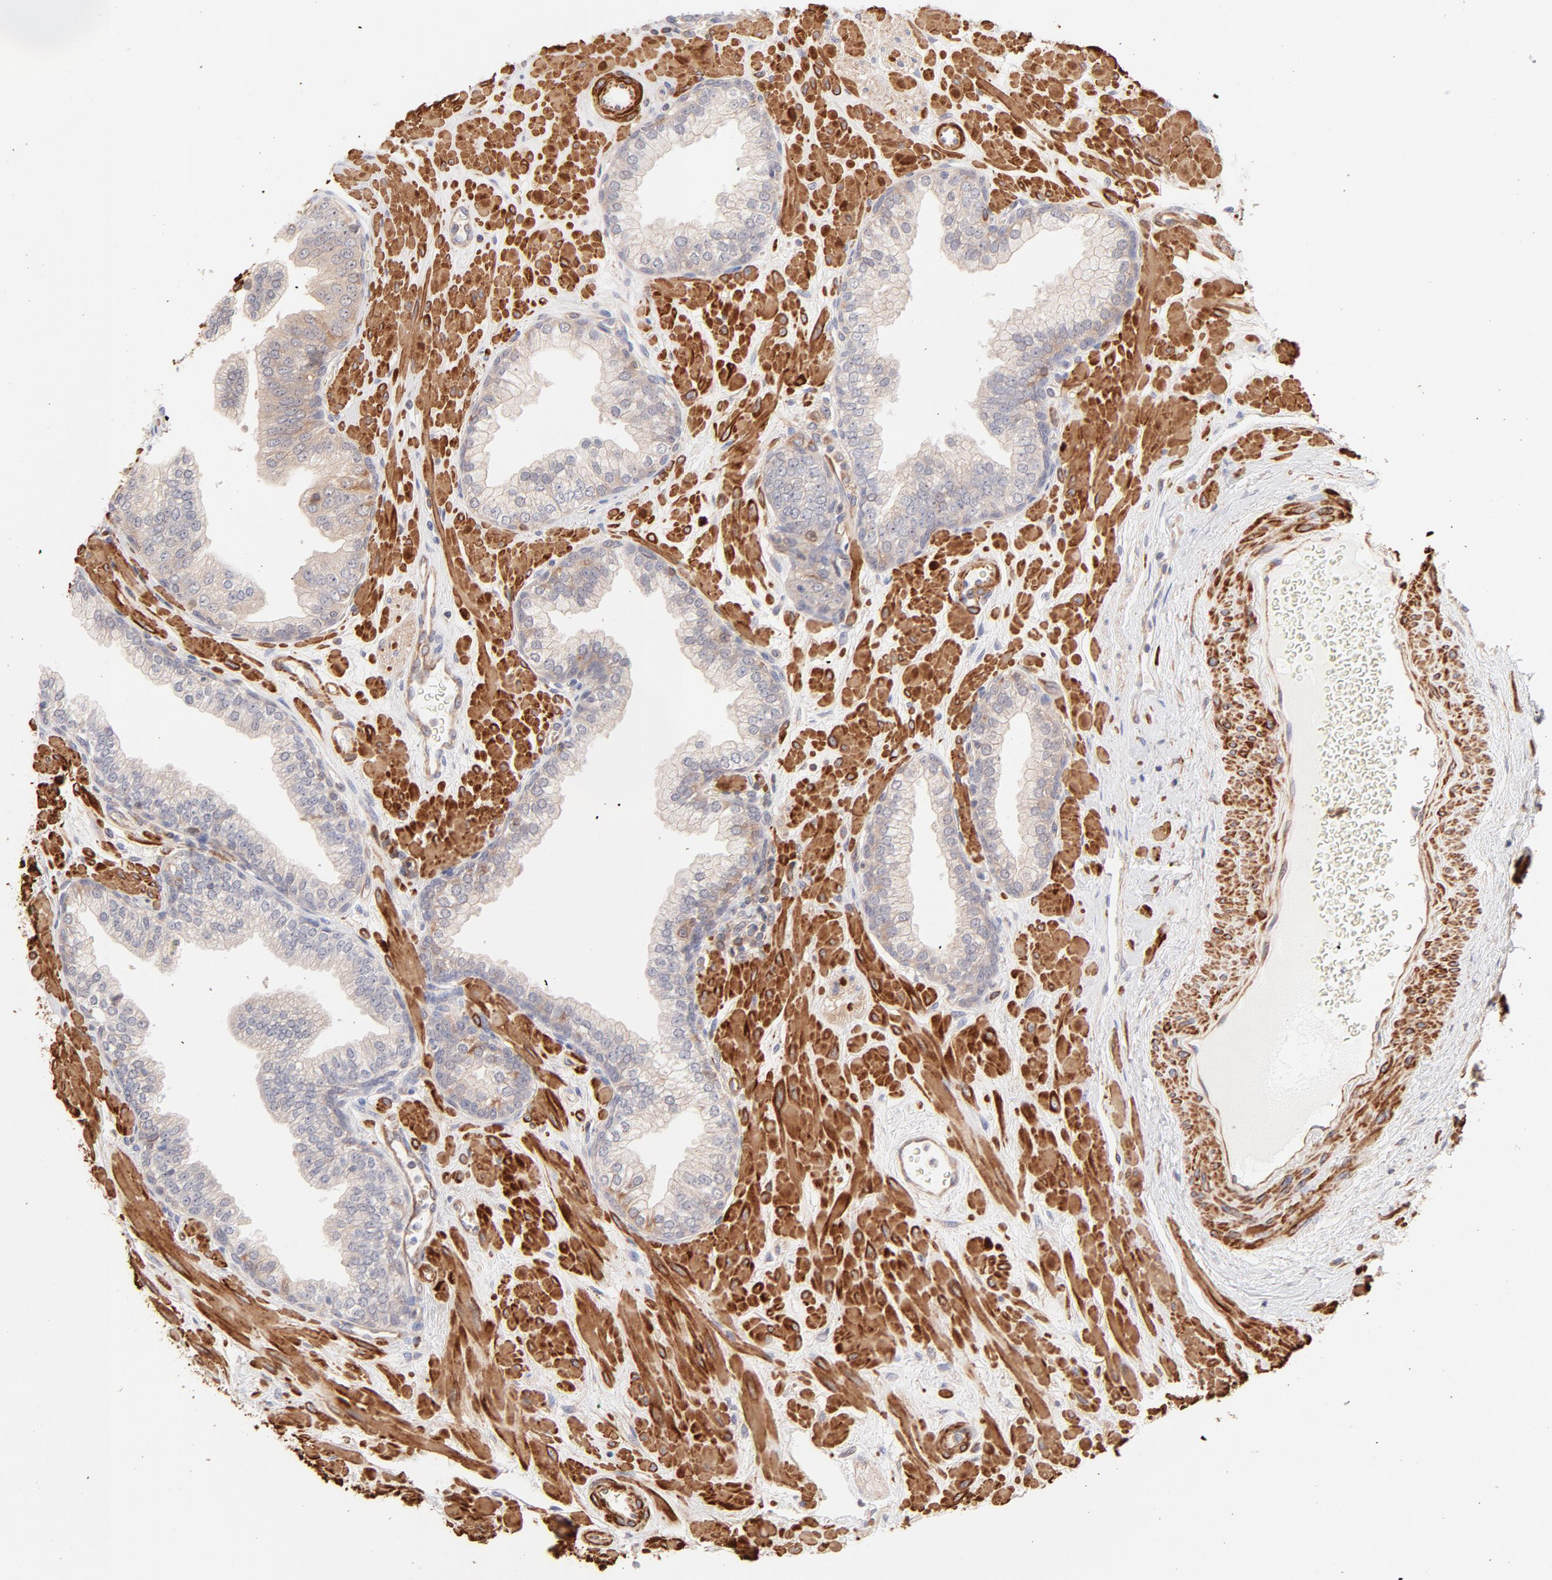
{"staining": {"intensity": "negative", "quantity": "none", "location": "none"}, "tissue": "prostate", "cell_type": "Glandular cells", "image_type": "normal", "snomed": [{"axis": "morphology", "description": "Normal tissue, NOS"}, {"axis": "topography", "description": "Prostate"}], "caption": "An image of prostate stained for a protein demonstrates no brown staining in glandular cells.", "gene": "LDLRAP1", "patient": {"sex": "male", "age": 60}}